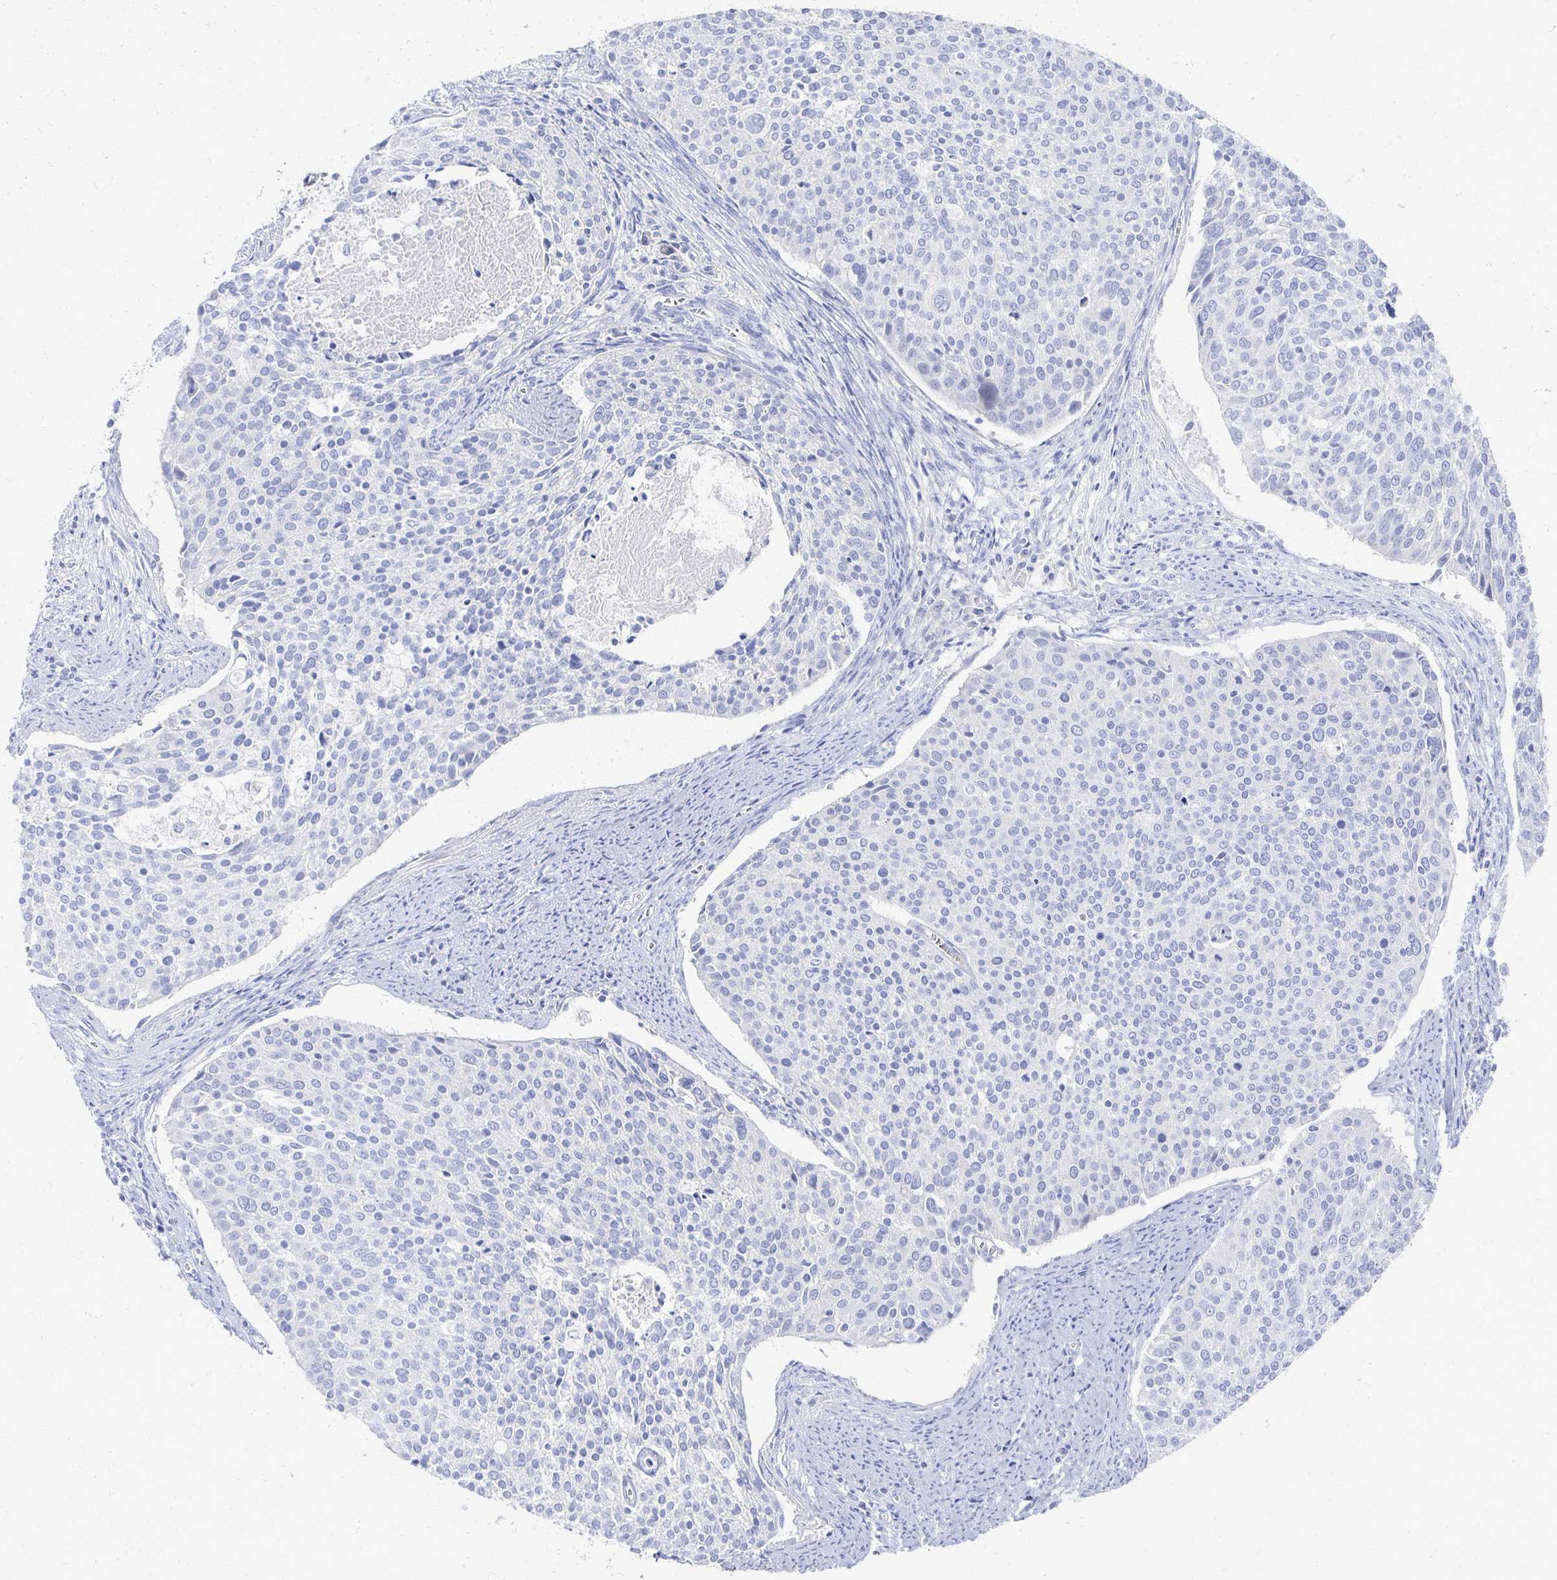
{"staining": {"intensity": "negative", "quantity": "none", "location": "none"}, "tissue": "cervical cancer", "cell_type": "Tumor cells", "image_type": "cancer", "snomed": [{"axis": "morphology", "description": "Squamous cell carcinoma, NOS"}, {"axis": "topography", "description": "Cervix"}], "caption": "Cervical squamous cell carcinoma stained for a protein using IHC shows no staining tumor cells.", "gene": "PRR20A", "patient": {"sex": "female", "age": 39}}